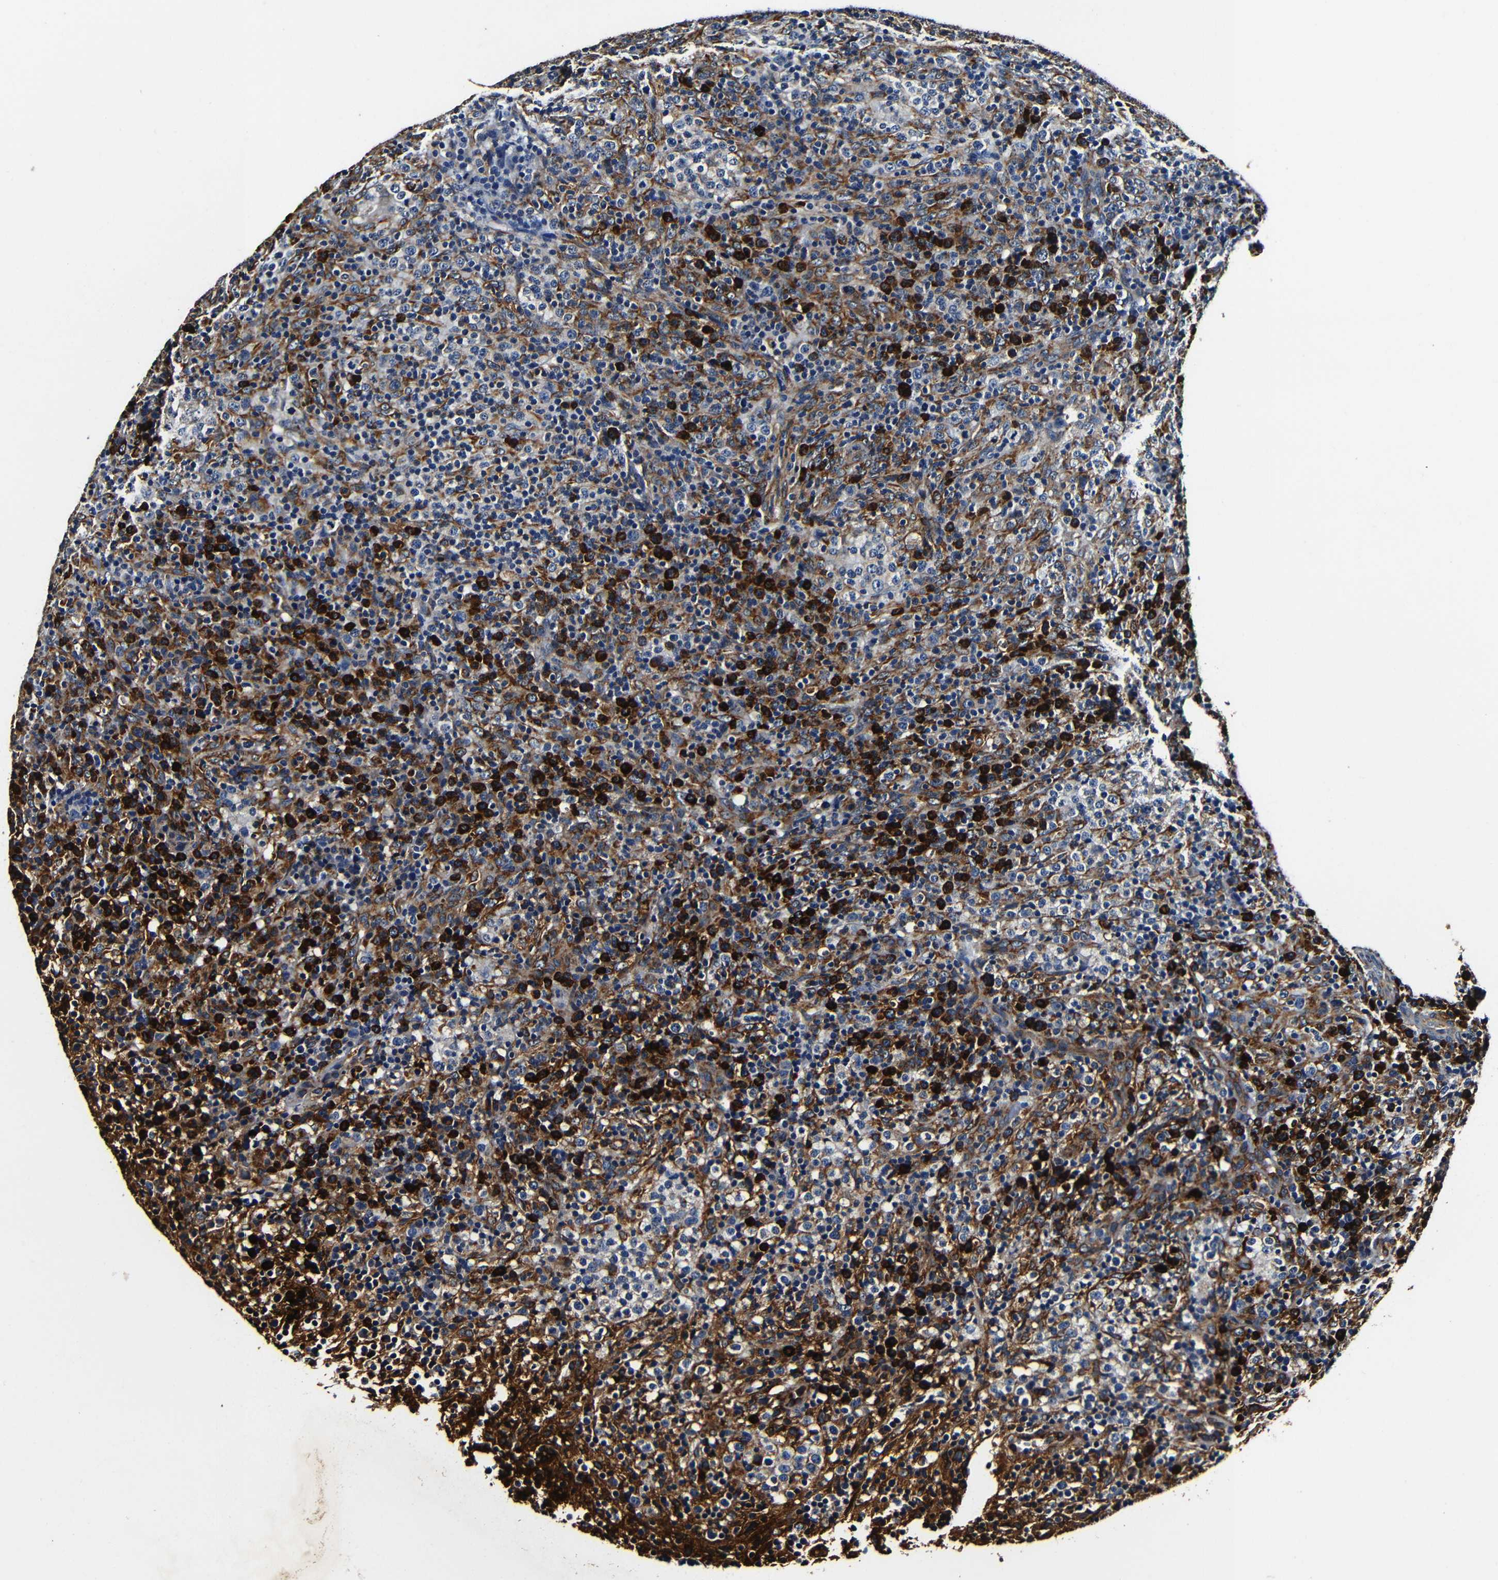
{"staining": {"intensity": "moderate", "quantity": "<25%", "location": "cytoplasmic/membranous"}, "tissue": "lymphoma", "cell_type": "Tumor cells", "image_type": "cancer", "snomed": [{"axis": "morphology", "description": "Malignant lymphoma, non-Hodgkin's type, High grade"}, {"axis": "topography", "description": "Lymph node"}], "caption": "High-magnification brightfield microscopy of lymphoma stained with DAB (brown) and counterstained with hematoxylin (blue). tumor cells exhibit moderate cytoplasmic/membranous staining is seen in about<25% of cells.", "gene": "RRBP1", "patient": {"sex": "female", "age": 76}}